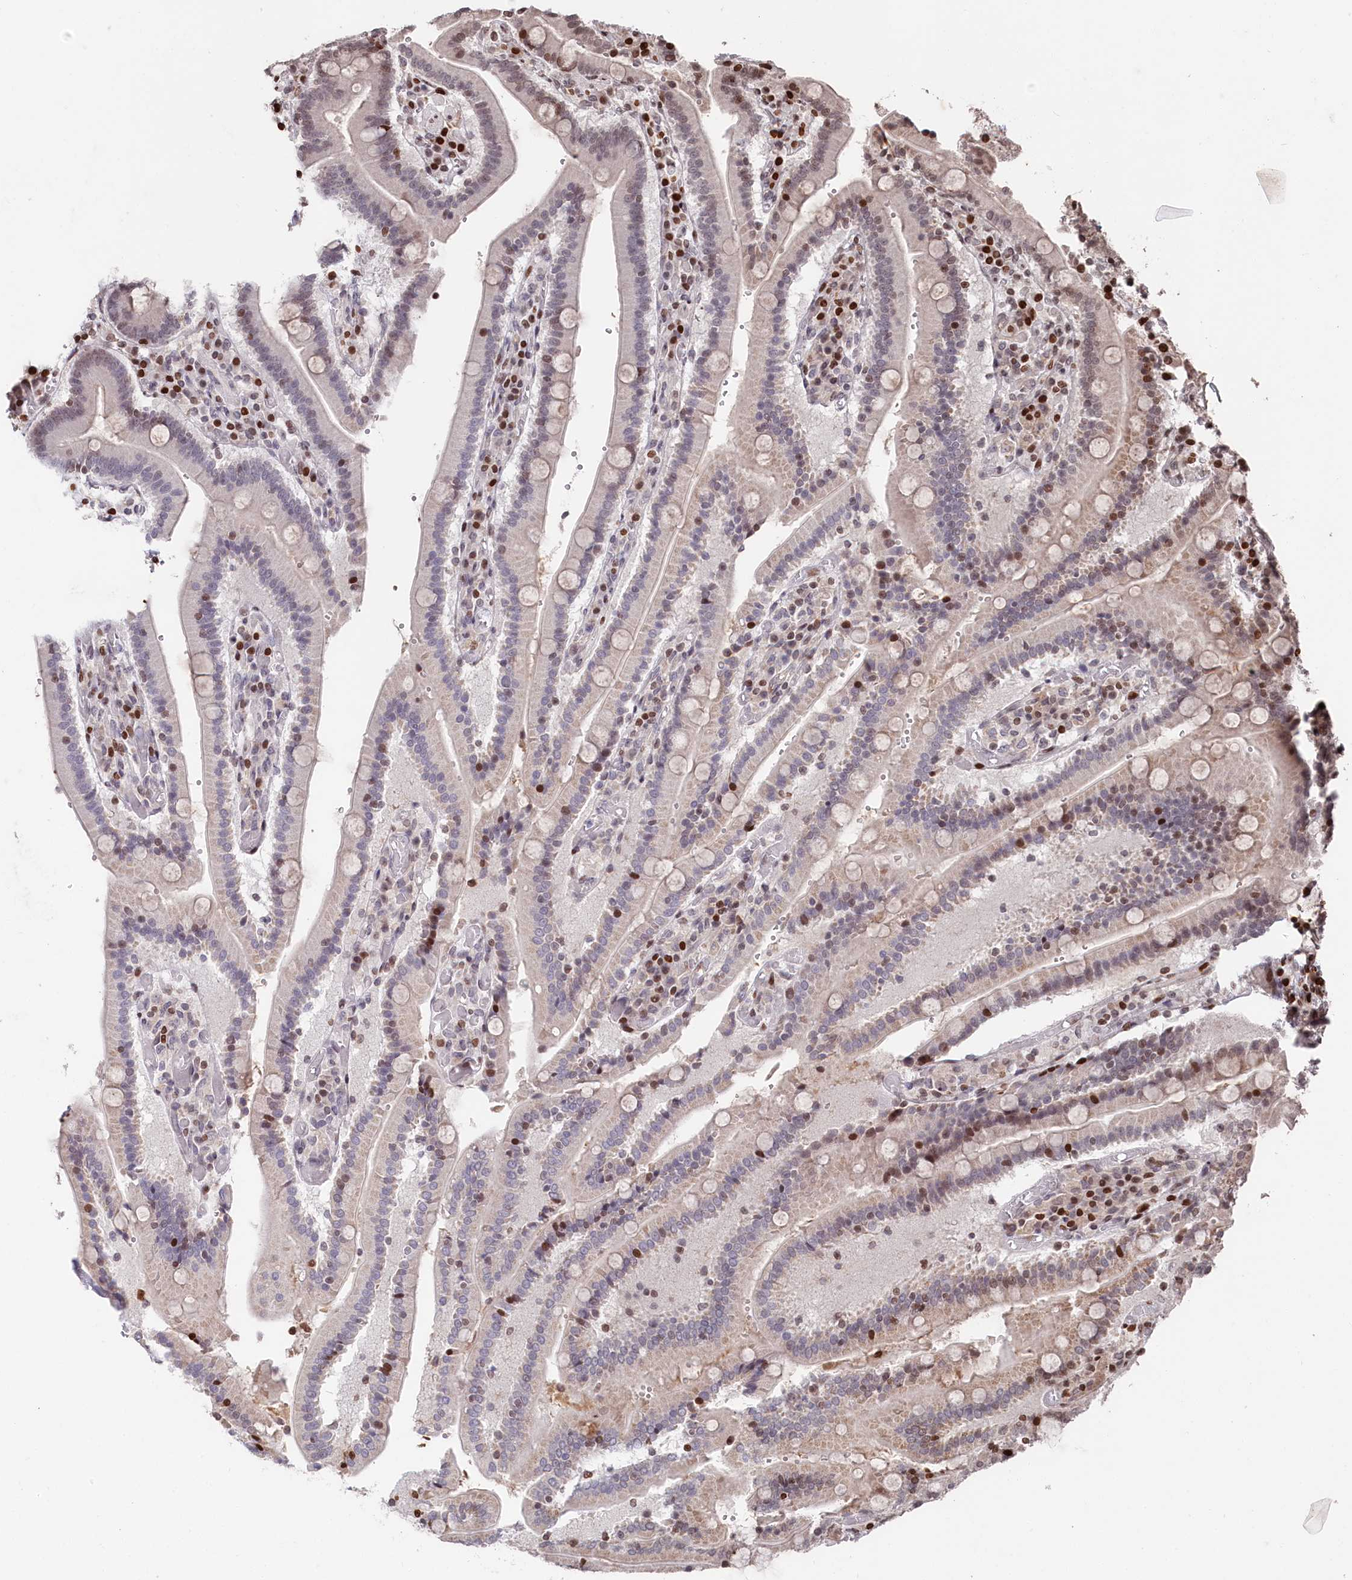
{"staining": {"intensity": "strong", "quantity": "<25%", "location": "nuclear"}, "tissue": "duodenum", "cell_type": "Glandular cells", "image_type": "normal", "snomed": [{"axis": "morphology", "description": "Normal tissue, NOS"}, {"axis": "topography", "description": "Duodenum"}], "caption": "This photomicrograph shows unremarkable duodenum stained with immunohistochemistry (IHC) to label a protein in brown. The nuclear of glandular cells show strong positivity for the protein. Nuclei are counter-stained blue.", "gene": "MCF2L2", "patient": {"sex": "female", "age": 62}}